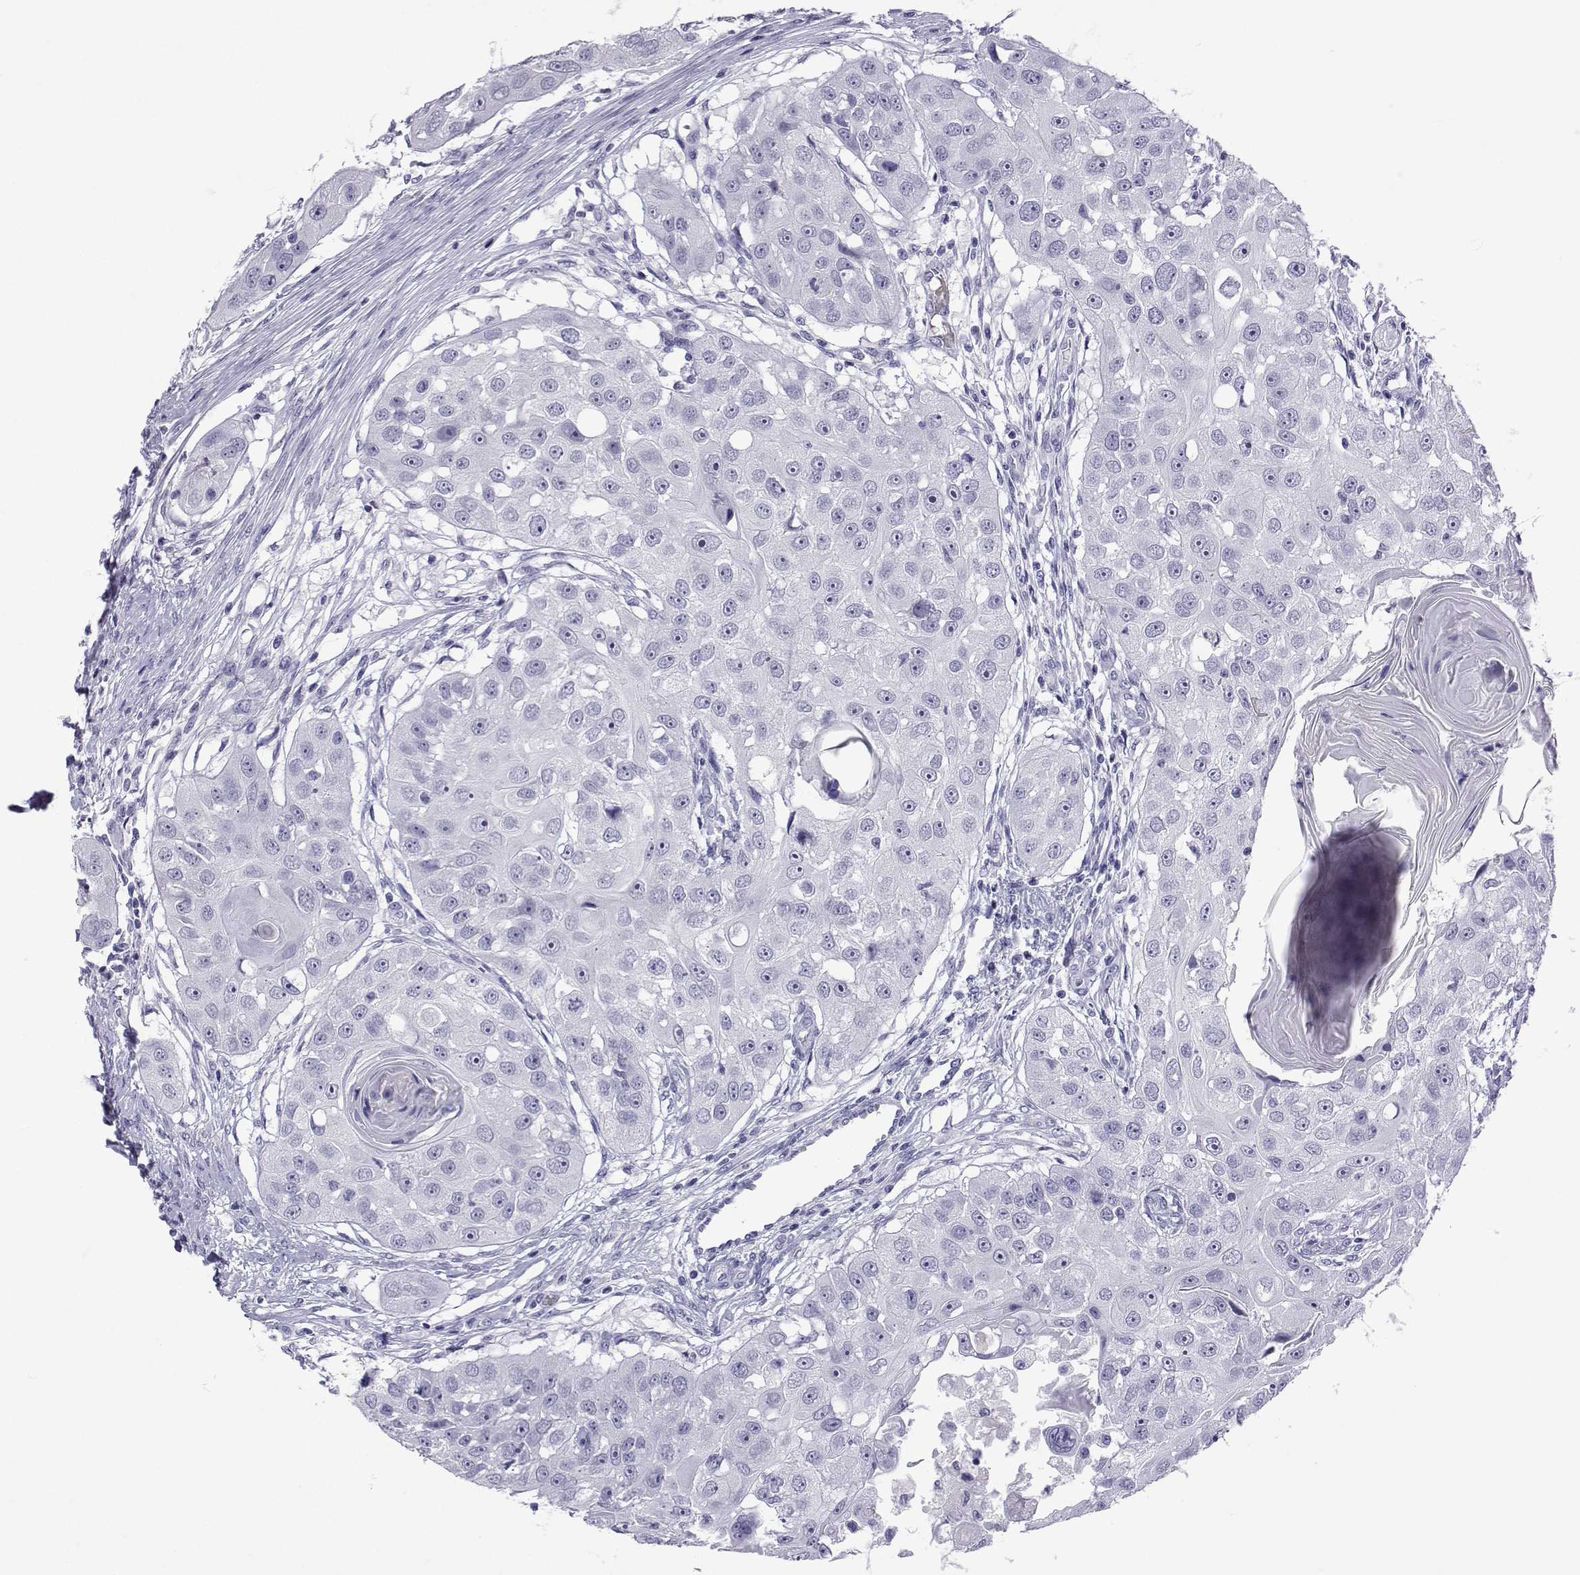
{"staining": {"intensity": "negative", "quantity": "none", "location": "none"}, "tissue": "head and neck cancer", "cell_type": "Tumor cells", "image_type": "cancer", "snomed": [{"axis": "morphology", "description": "Squamous cell carcinoma, NOS"}, {"axis": "topography", "description": "Head-Neck"}], "caption": "IHC of head and neck cancer reveals no expression in tumor cells.", "gene": "ACTL7A", "patient": {"sex": "male", "age": 51}}